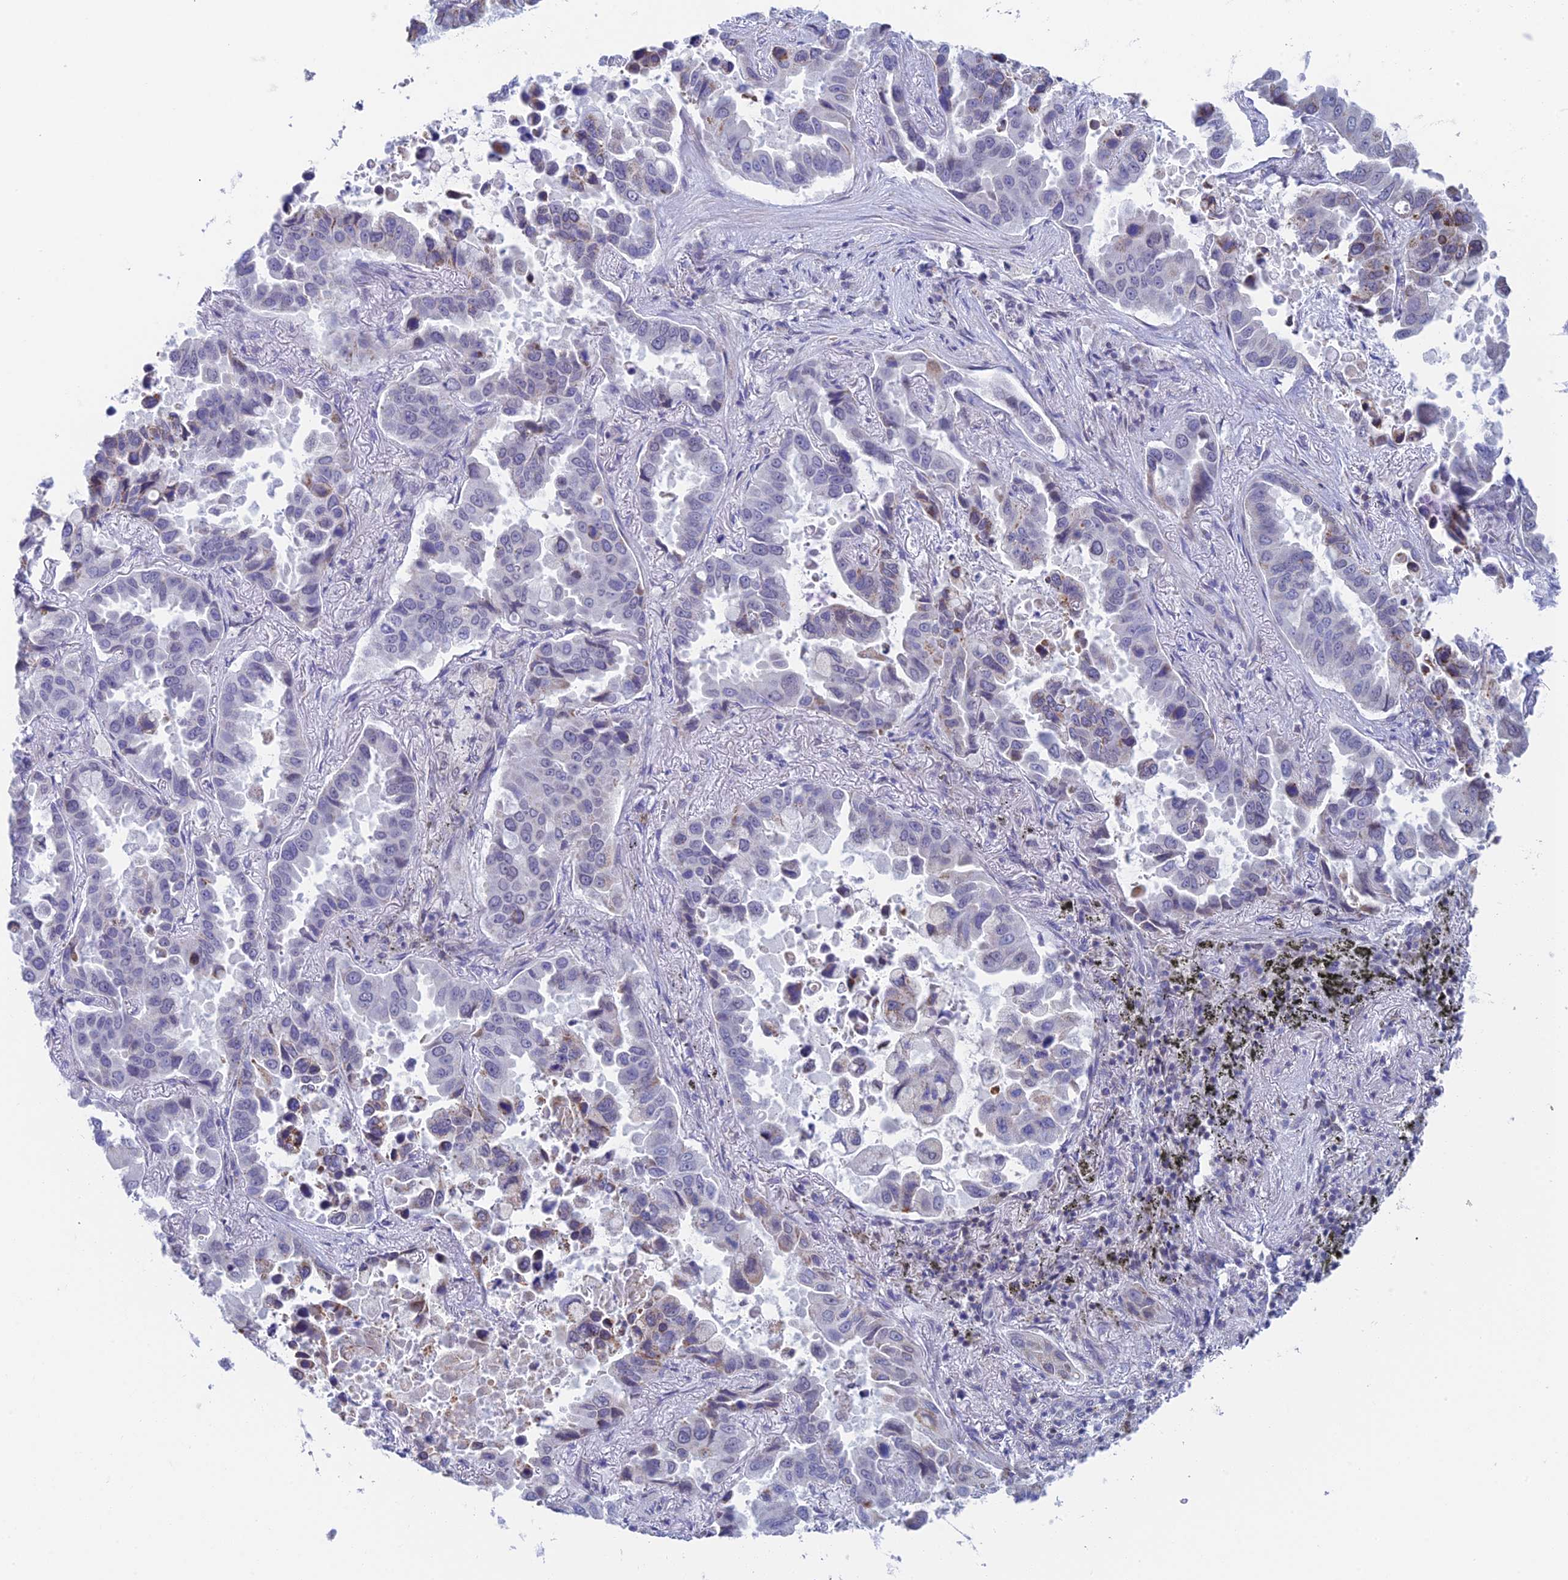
{"staining": {"intensity": "weak", "quantity": "<25%", "location": "cytoplasmic/membranous"}, "tissue": "lung cancer", "cell_type": "Tumor cells", "image_type": "cancer", "snomed": [{"axis": "morphology", "description": "Adenocarcinoma, NOS"}, {"axis": "topography", "description": "Lung"}], "caption": "Tumor cells show no significant positivity in lung cancer (adenocarcinoma).", "gene": "REXO5", "patient": {"sex": "male", "age": 64}}